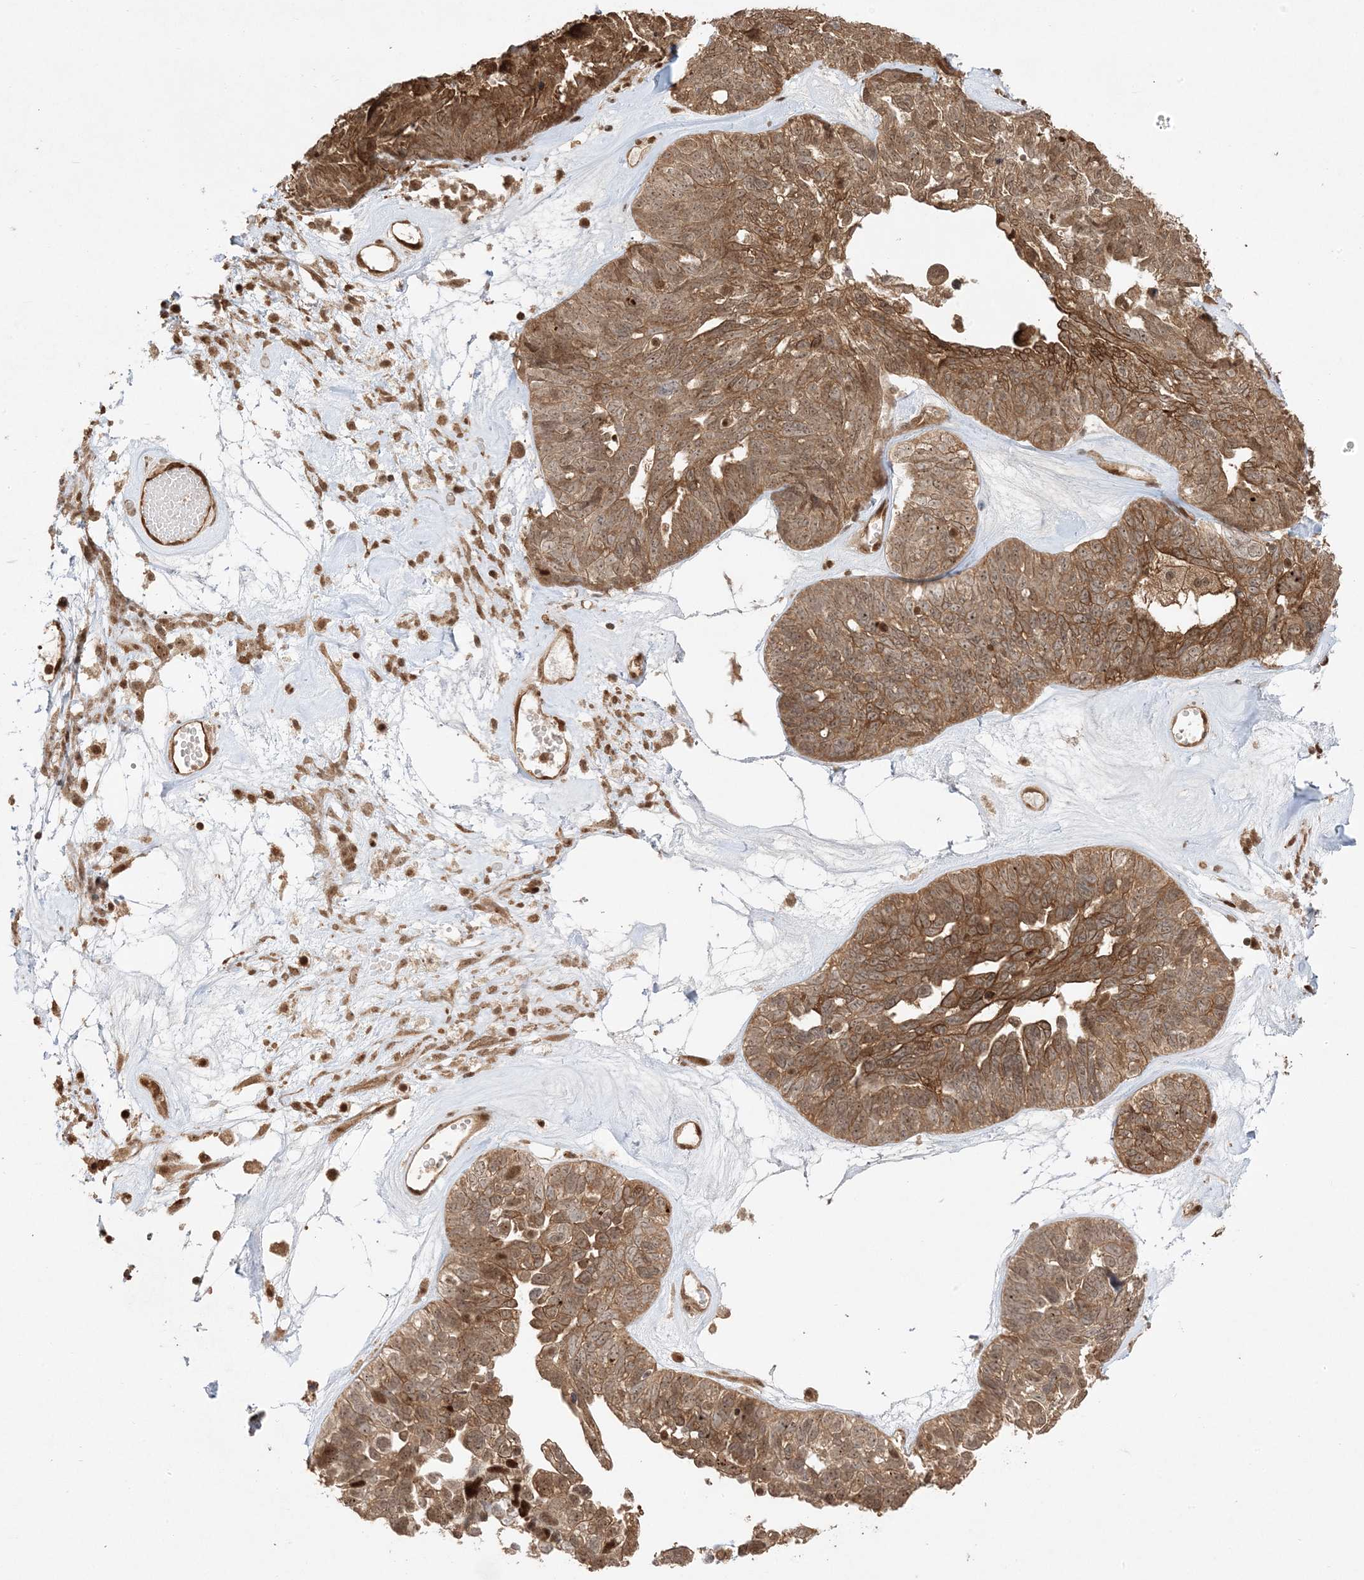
{"staining": {"intensity": "moderate", "quantity": ">75%", "location": "cytoplasmic/membranous"}, "tissue": "ovarian cancer", "cell_type": "Tumor cells", "image_type": "cancer", "snomed": [{"axis": "morphology", "description": "Cystadenocarcinoma, serous, NOS"}, {"axis": "topography", "description": "Ovary"}], "caption": "The histopathology image shows immunohistochemical staining of serous cystadenocarcinoma (ovarian). There is moderate cytoplasmic/membranous staining is present in approximately >75% of tumor cells. (DAB (3,3'-diaminobenzidine) IHC with brightfield microscopy, high magnification).", "gene": "ZBTB41", "patient": {"sex": "female", "age": 79}}